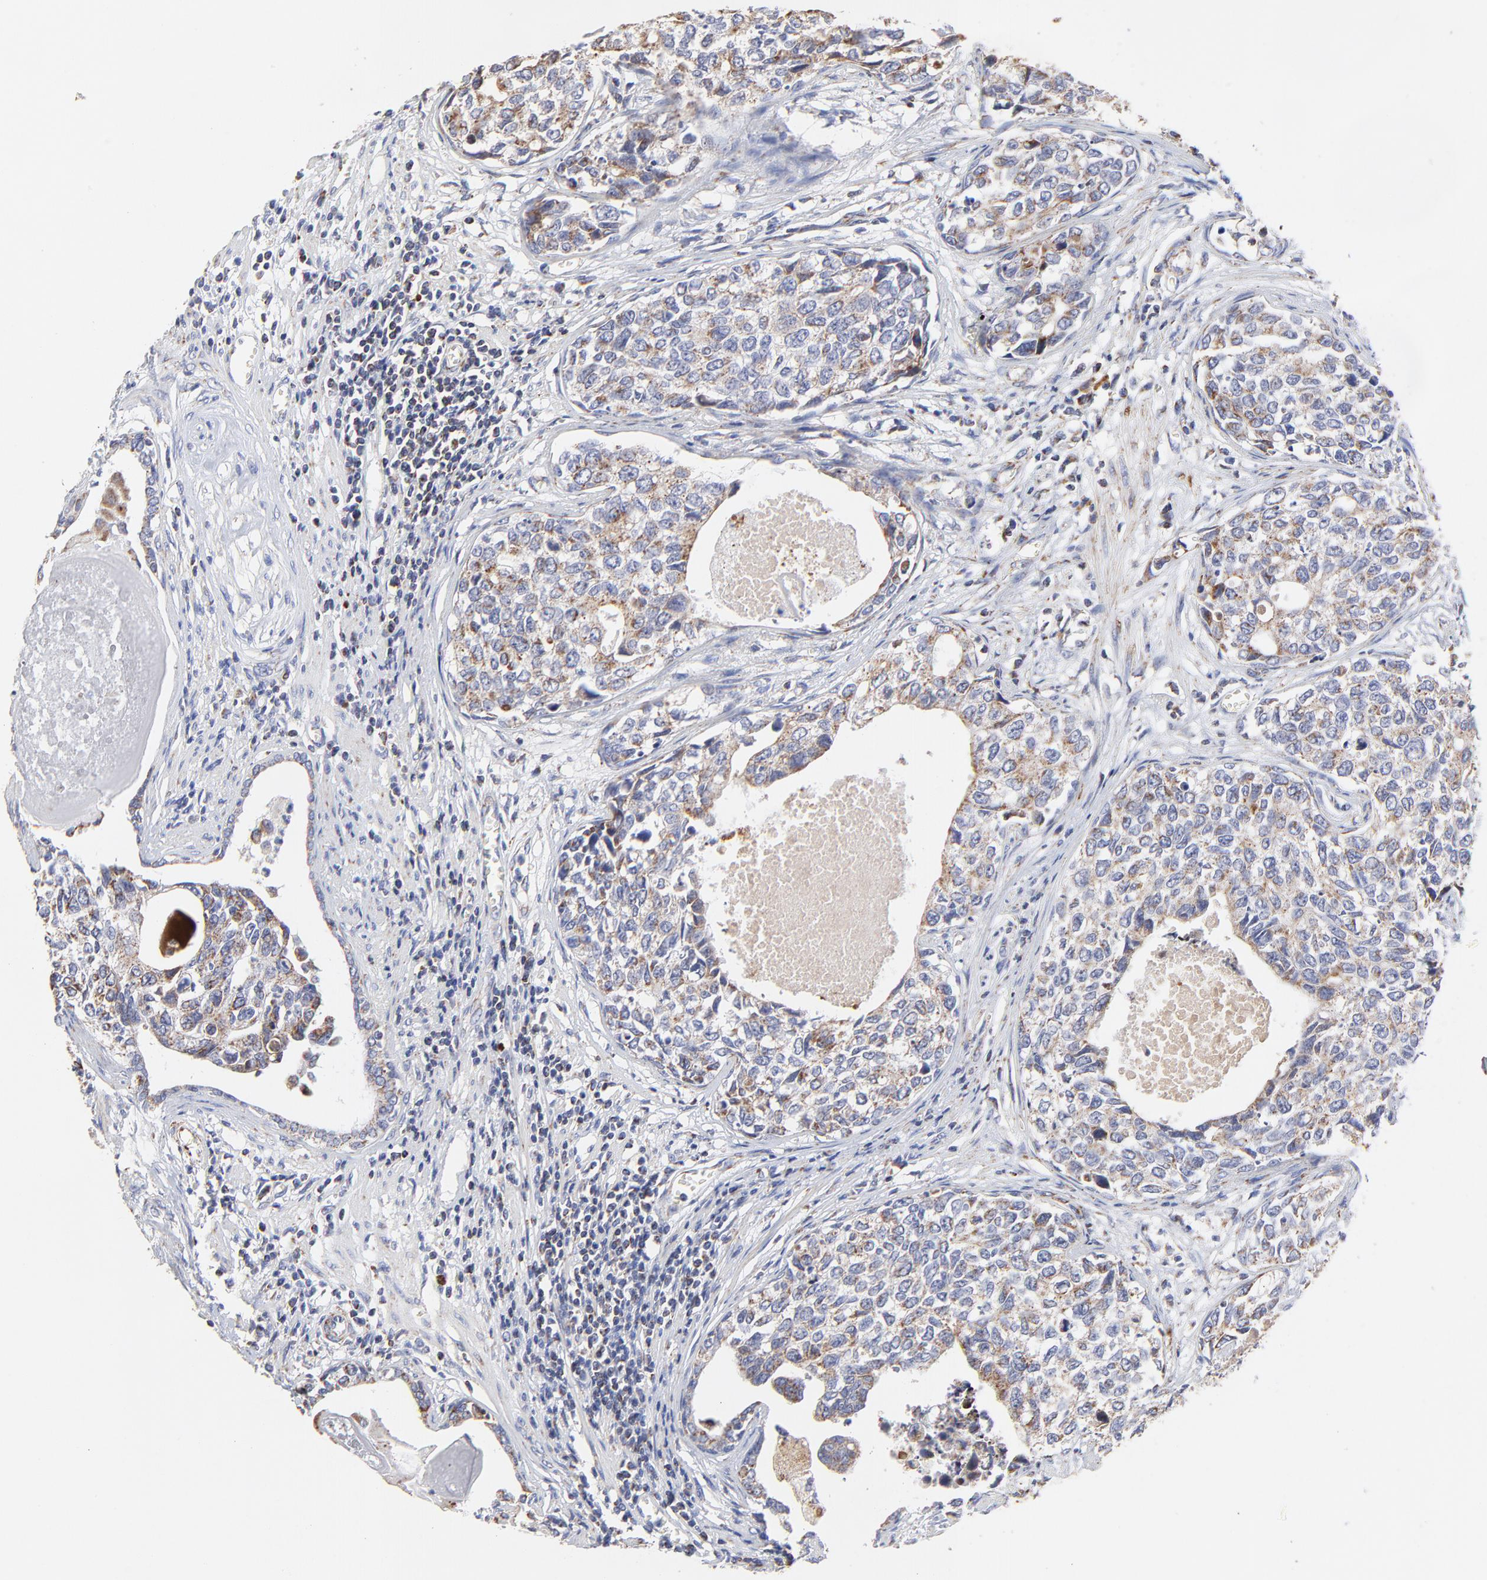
{"staining": {"intensity": "moderate", "quantity": ">75%", "location": "cytoplasmic/membranous"}, "tissue": "urothelial cancer", "cell_type": "Tumor cells", "image_type": "cancer", "snomed": [{"axis": "morphology", "description": "Urothelial carcinoma, High grade"}, {"axis": "topography", "description": "Urinary bladder"}], "caption": "Protein analysis of urothelial cancer tissue shows moderate cytoplasmic/membranous expression in approximately >75% of tumor cells.", "gene": "SSBP1", "patient": {"sex": "male", "age": 81}}